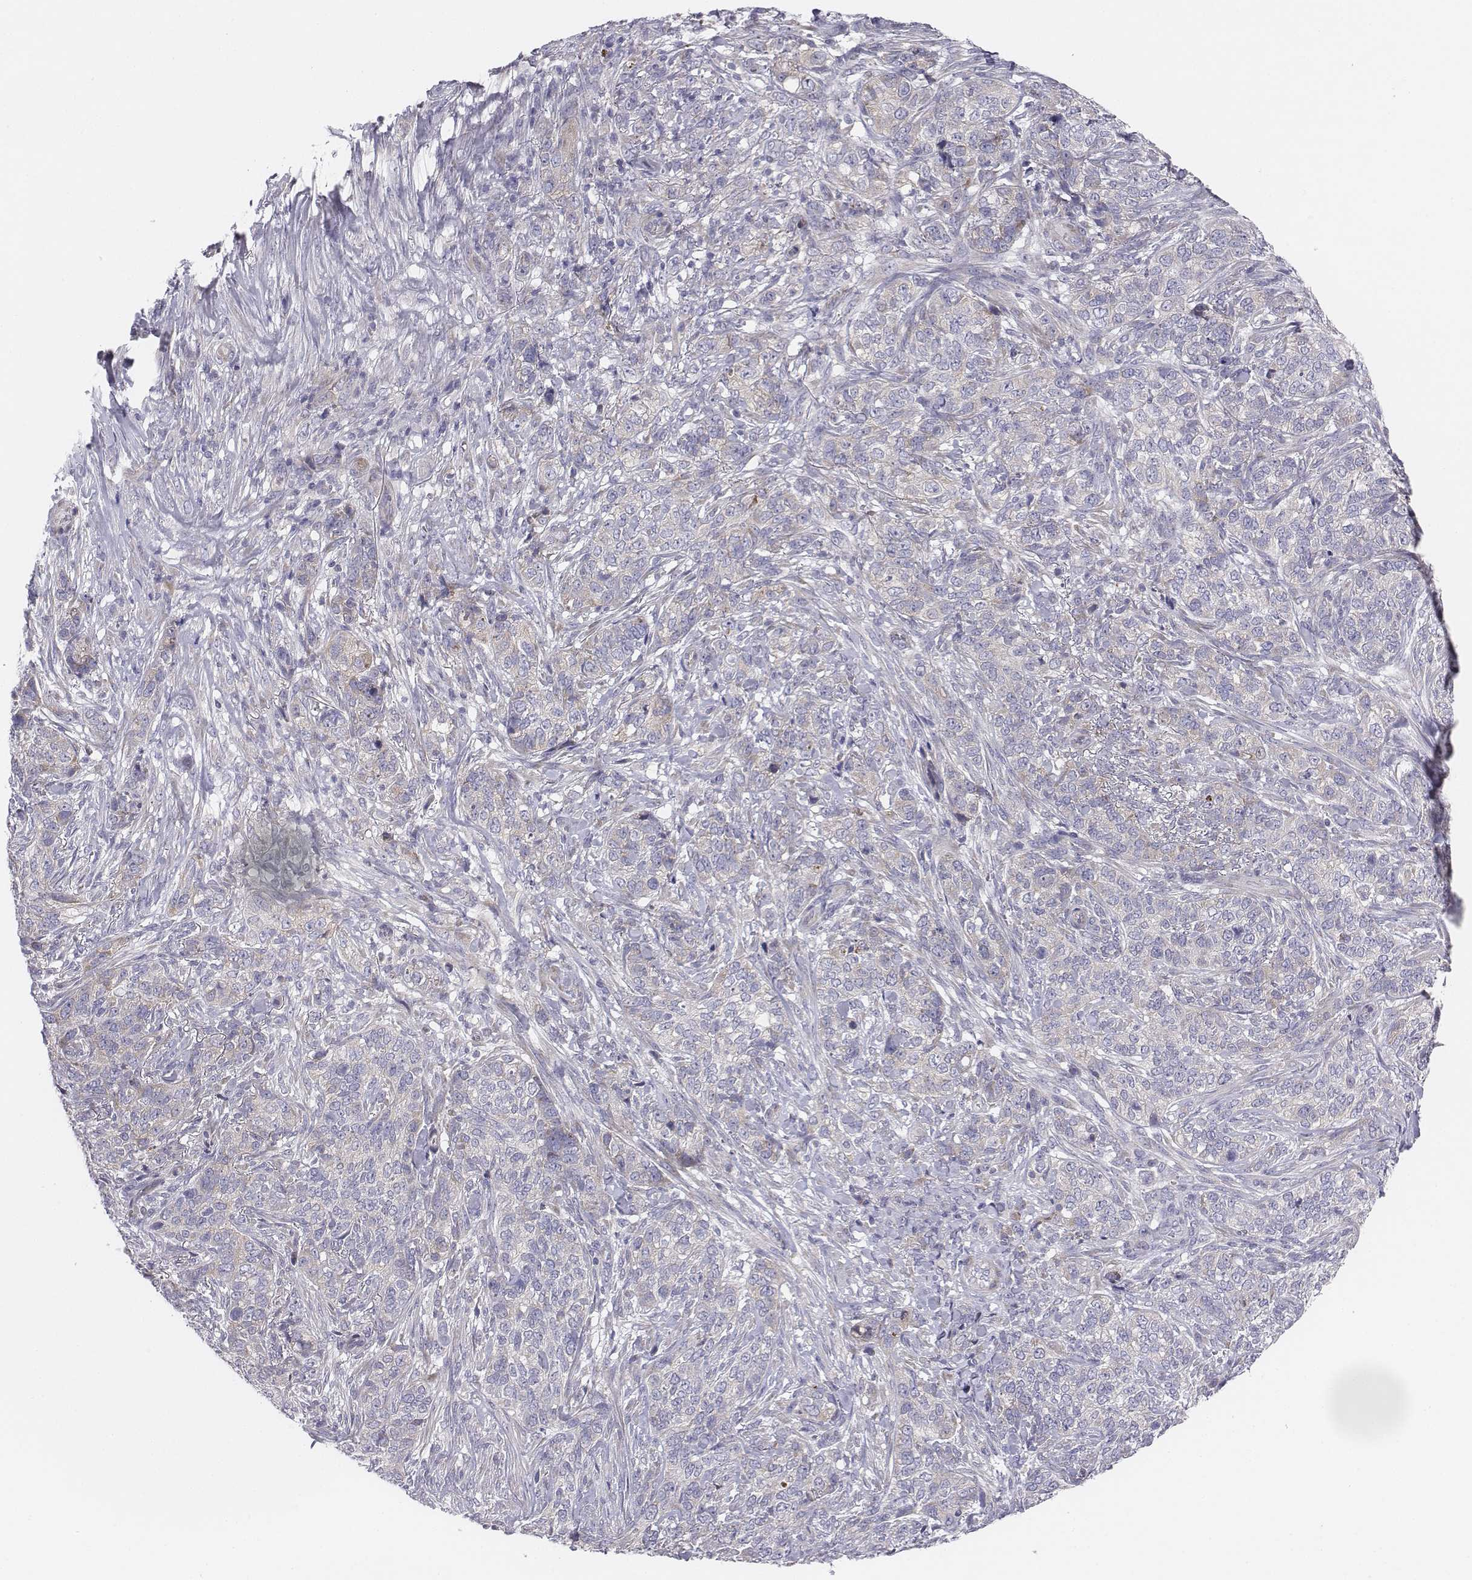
{"staining": {"intensity": "negative", "quantity": "none", "location": "none"}, "tissue": "skin cancer", "cell_type": "Tumor cells", "image_type": "cancer", "snomed": [{"axis": "morphology", "description": "Basal cell carcinoma"}, {"axis": "topography", "description": "Skin"}], "caption": "Basal cell carcinoma (skin) stained for a protein using IHC exhibits no staining tumor cells.", "gene": "CHST14", "patient": {"sex": "female", "age": 69}}